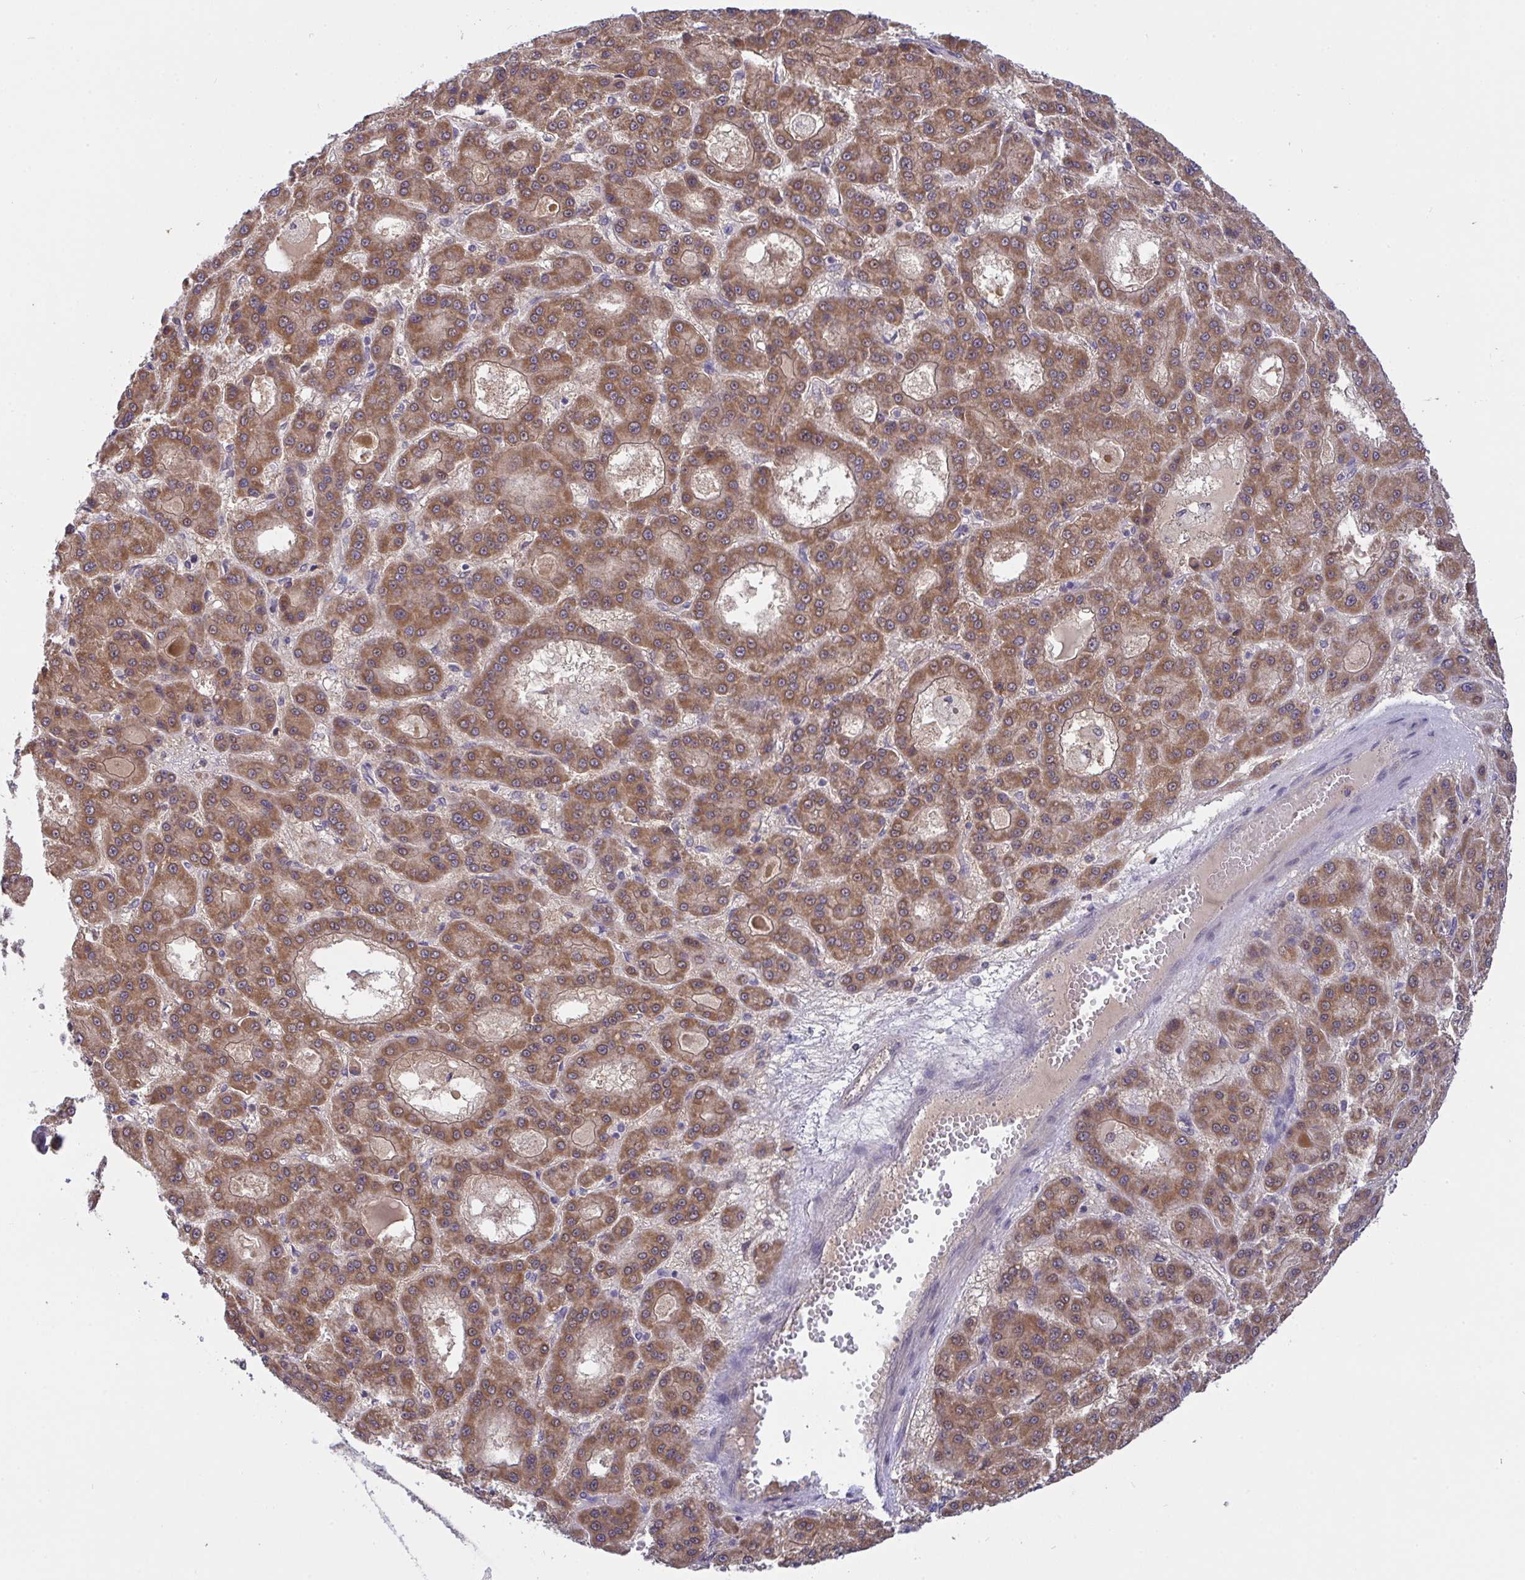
{"staining": {"intensity": "moderate", "quantity": ">75%", "location": "cytoplasmic/membranous"}, "tissue": "liver cancer", "cell_type": "Tumor cells", "image_type": "cancer", "snomed": [{"axis": "morphology", "description": "Carcinoma, Hepatocellular, NOS"}, {"axis": "topography", "description": "Liver"}], "caption": "This micrograph shows immunohistochemistry staining of hepatocellular carcinoma (liver), with medium moderate cytoplasmic/membranous staining in approximately >75% of tumor cells.", "gene": "L3HYPDH", "patient": {"sex": "male", "age": 70}}